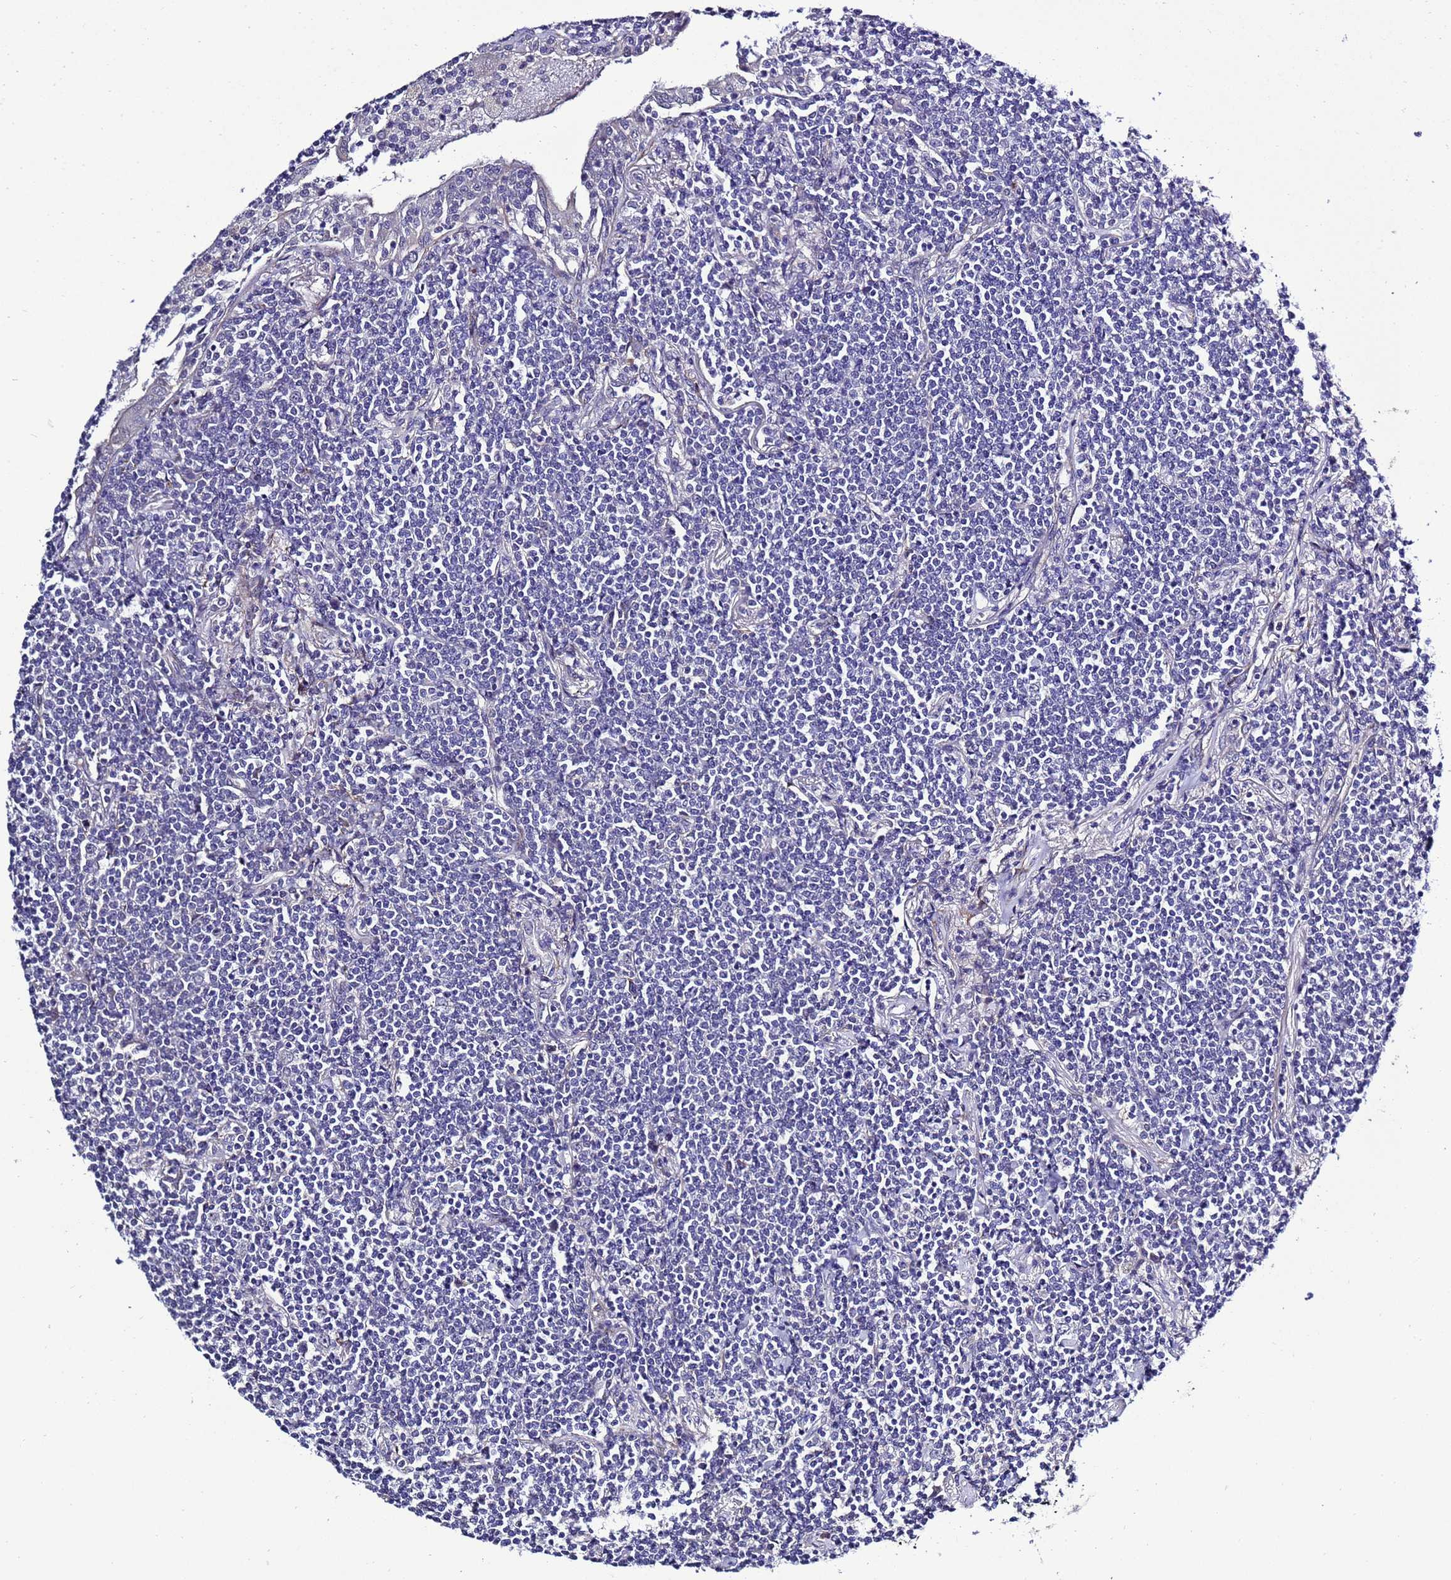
{"staining": {"intensity": "negative", "quantity": "none", "location": "none"}, "tissue": "lymphoma", "cell_type": "Tumor cells", "image_type": "cancer", "snomed": [{"axis": "morphology", "description": "Malignant lymphoma, non-Hodgkin's type, Low grade"}, {"axis": "topography", "description": "Lung"}], "caption": "Tumor cells show no significant expression in lymphoma.", "gene": "GZF1", "patient": {"sex": "female", "age": 71}}